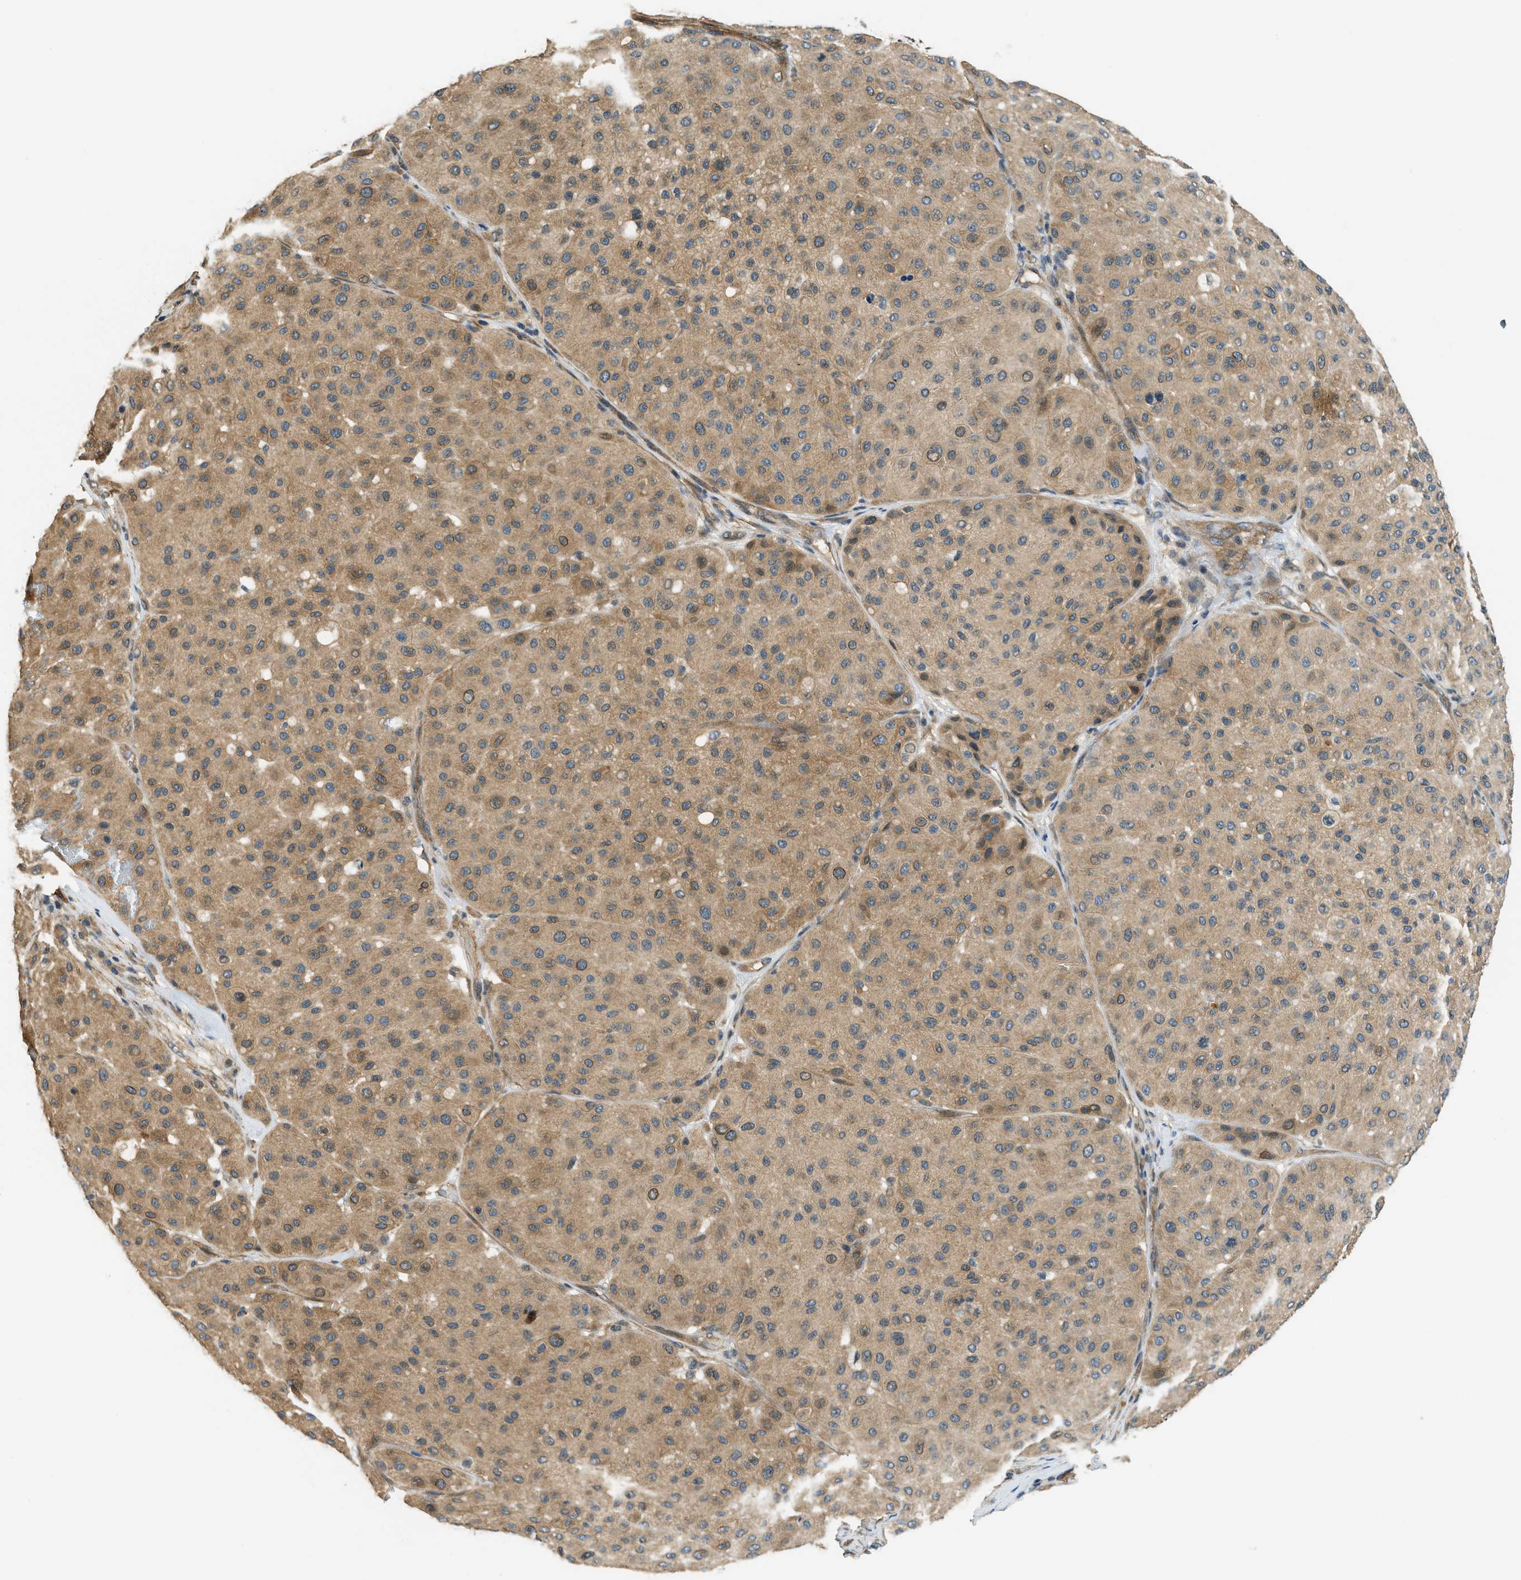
{"staining": {"intensity": "moderate", "quantity": ">75%", "location": "cytoplasmic/membranous"}, "tissue": "melanoma", "cell_type": "Tumor cells", "image_type": "cancer", "snomed": [{"axis": "morphology", "description": "Normal tissue, NOS"}, {"axis": "morphology", "description": "Malignant melanoma, Metastatic site"}, {"axis": "topography", "description": "Skin"}], "caption": "Melanoma tissue displays moderate cytoplasmic/membranous positivity in approximately >75% of tumor cells, visualized by immunohistochemistry. Nuclei are stained in blue.", "gene": "CGN", "patient": {"sex": "male", "age": 41}}